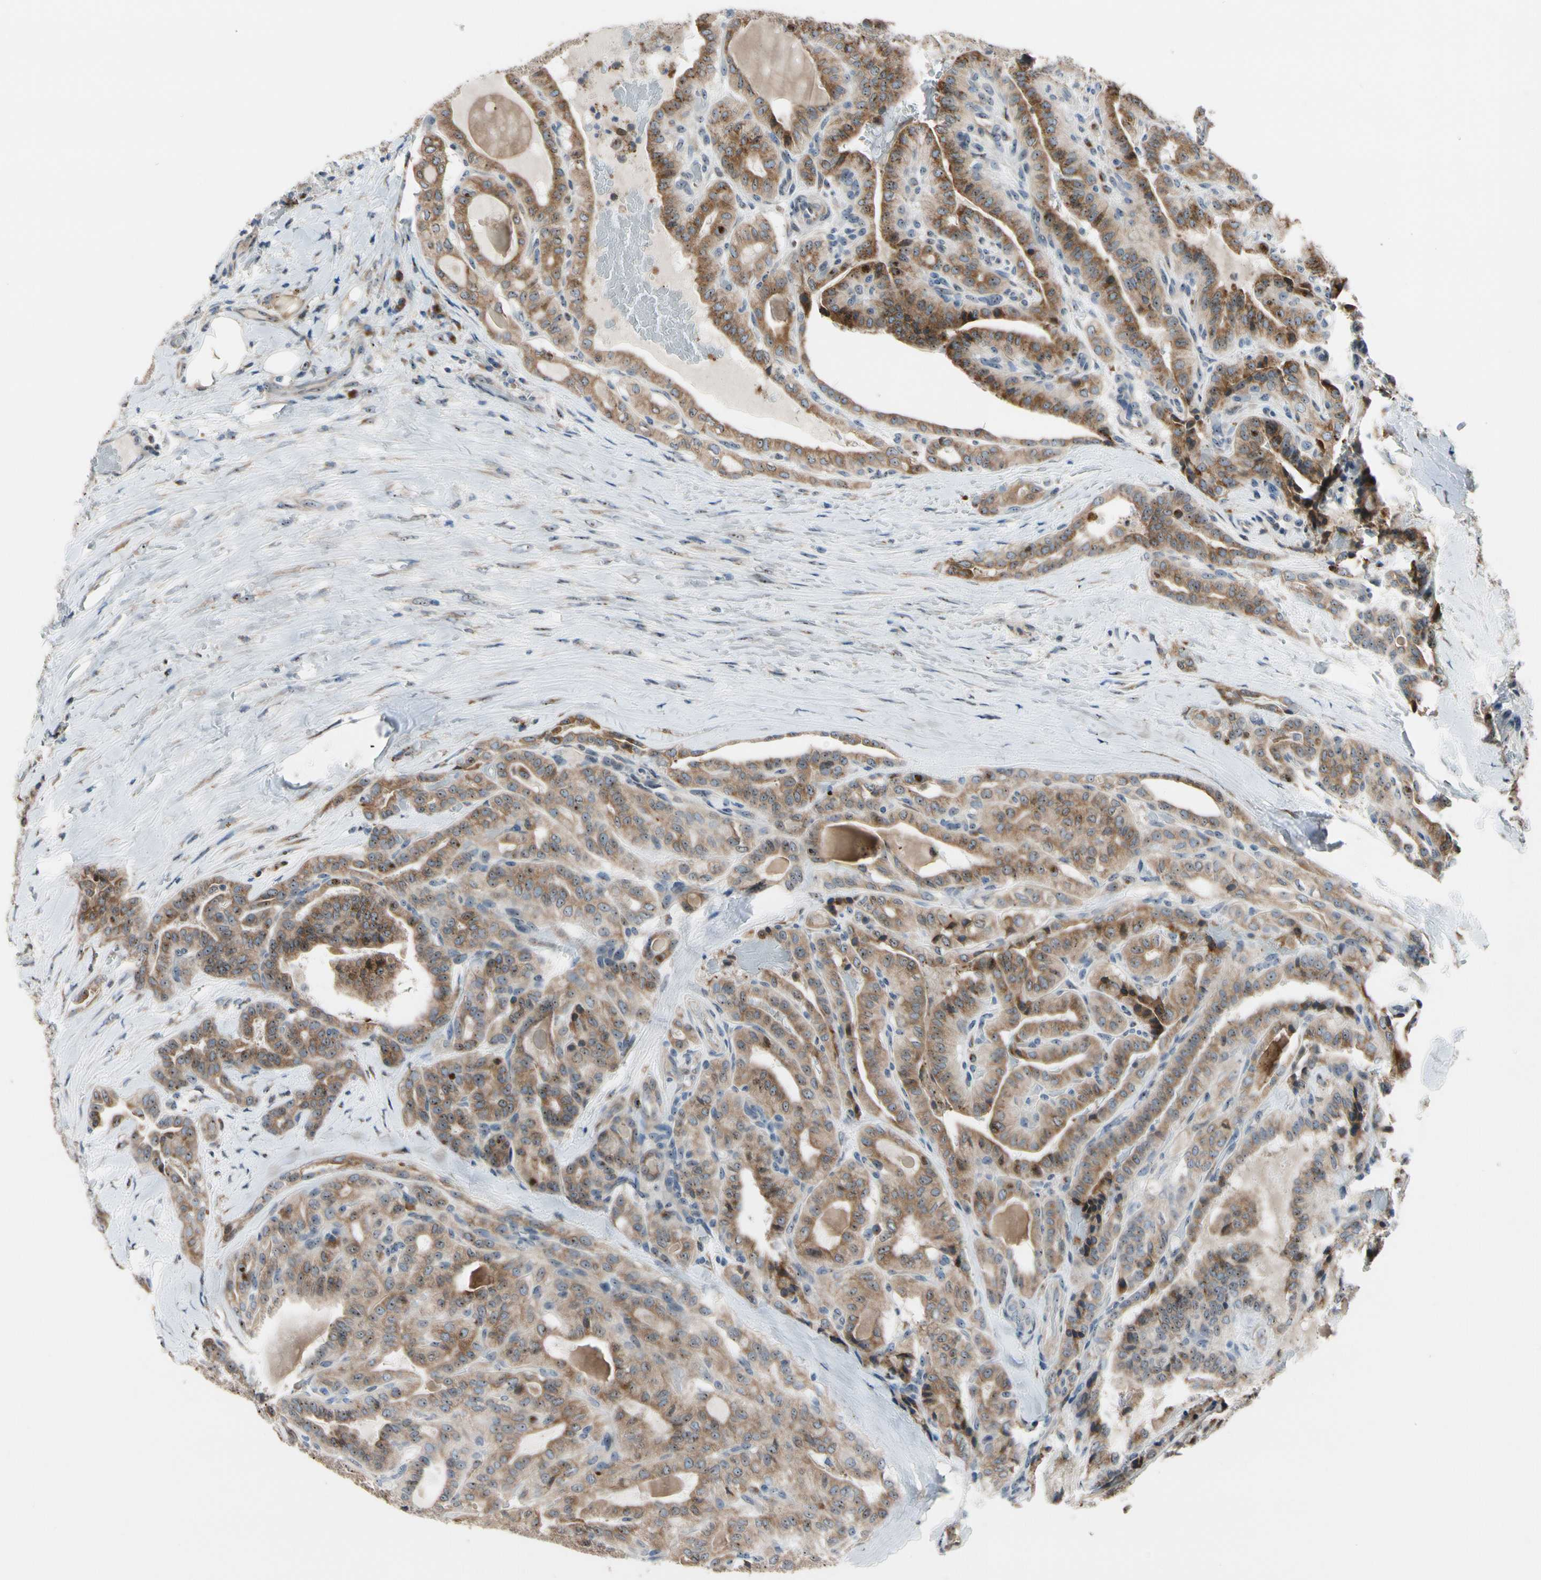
{"staining": {"intensity": "moderate", "quantity": ">75%", "location": "cytoplasmic/membranous"}, "tissue": "thyroid cancer", "cell_type": "Tumor cells", "image_type": "cancer", "snomed": [{"axis": "morphology", "description": "Papillary adenocarcinoma, NOS"}, {"axis": "topography", "description": "Thyroid gland"}], "caption": "Human thyroid papillary adenocarcinoma stained with a protein marker shows moderate staining in tumor cells.", "gene": "TMED7", "patient": {"sex": "male", "age": 77}}